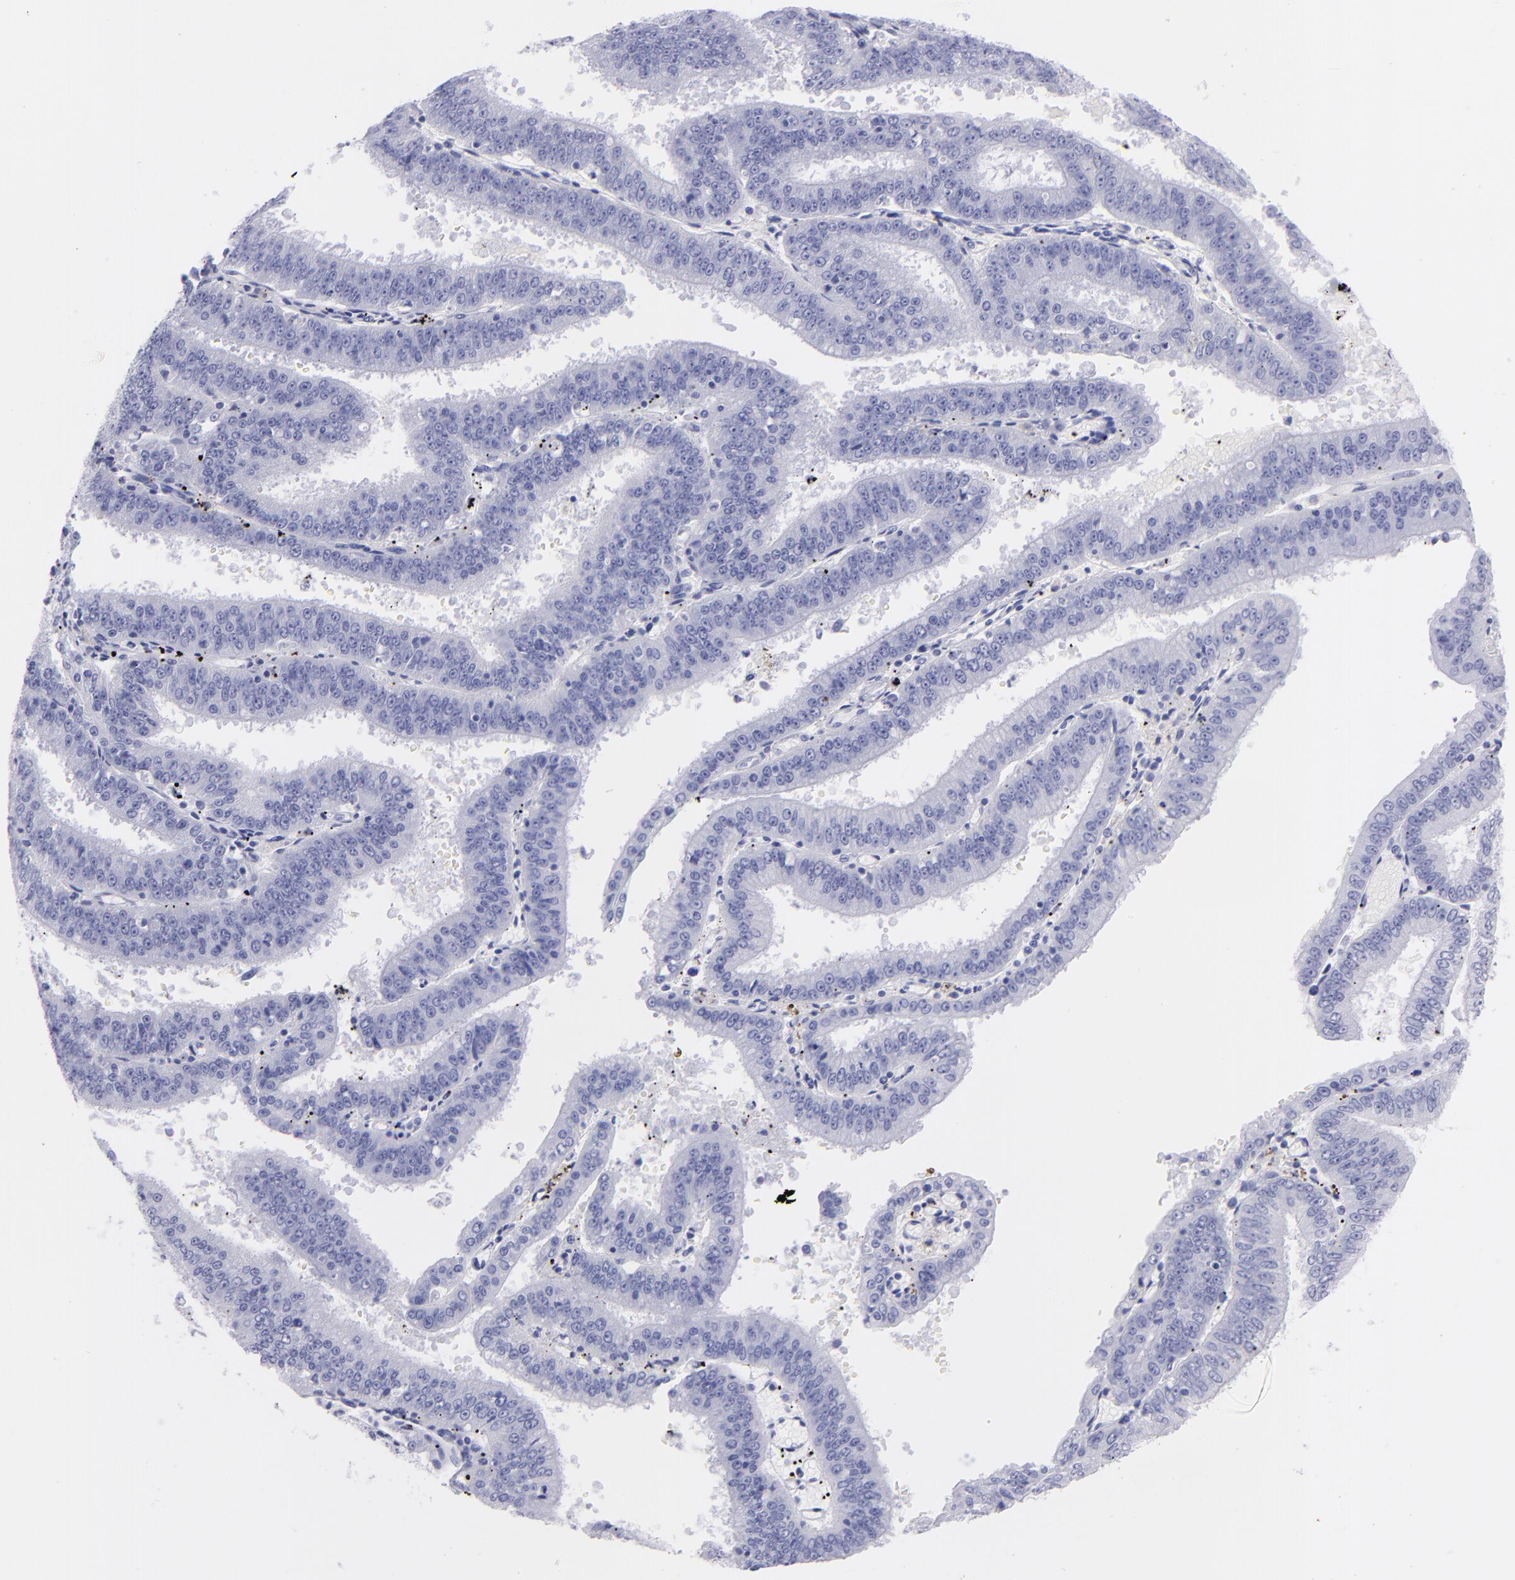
{"staining": {"intensity": "negative", "quantity": "none", "location": "none"}, "tissue": "endometrial cancer", "cell_type": "Tumor cells", "image_type": "cancer", "snomed": [{"axis": "morphology", "description": "Adenocarcinoma, NOS"}, {"axis": "topography", "description": "Endometrium"}], "caption": "DAB (3,3'-diaminobenzidine) immunohistochemical staining of adenocarcinoma (endometrial) shows no significant staining in tumor cells. (Brightfield microscopy of DAB immunohistochemistry (IHC) at high magnification).", "gene": "CNP", "patient": {"sex": "female", "age": 66}}